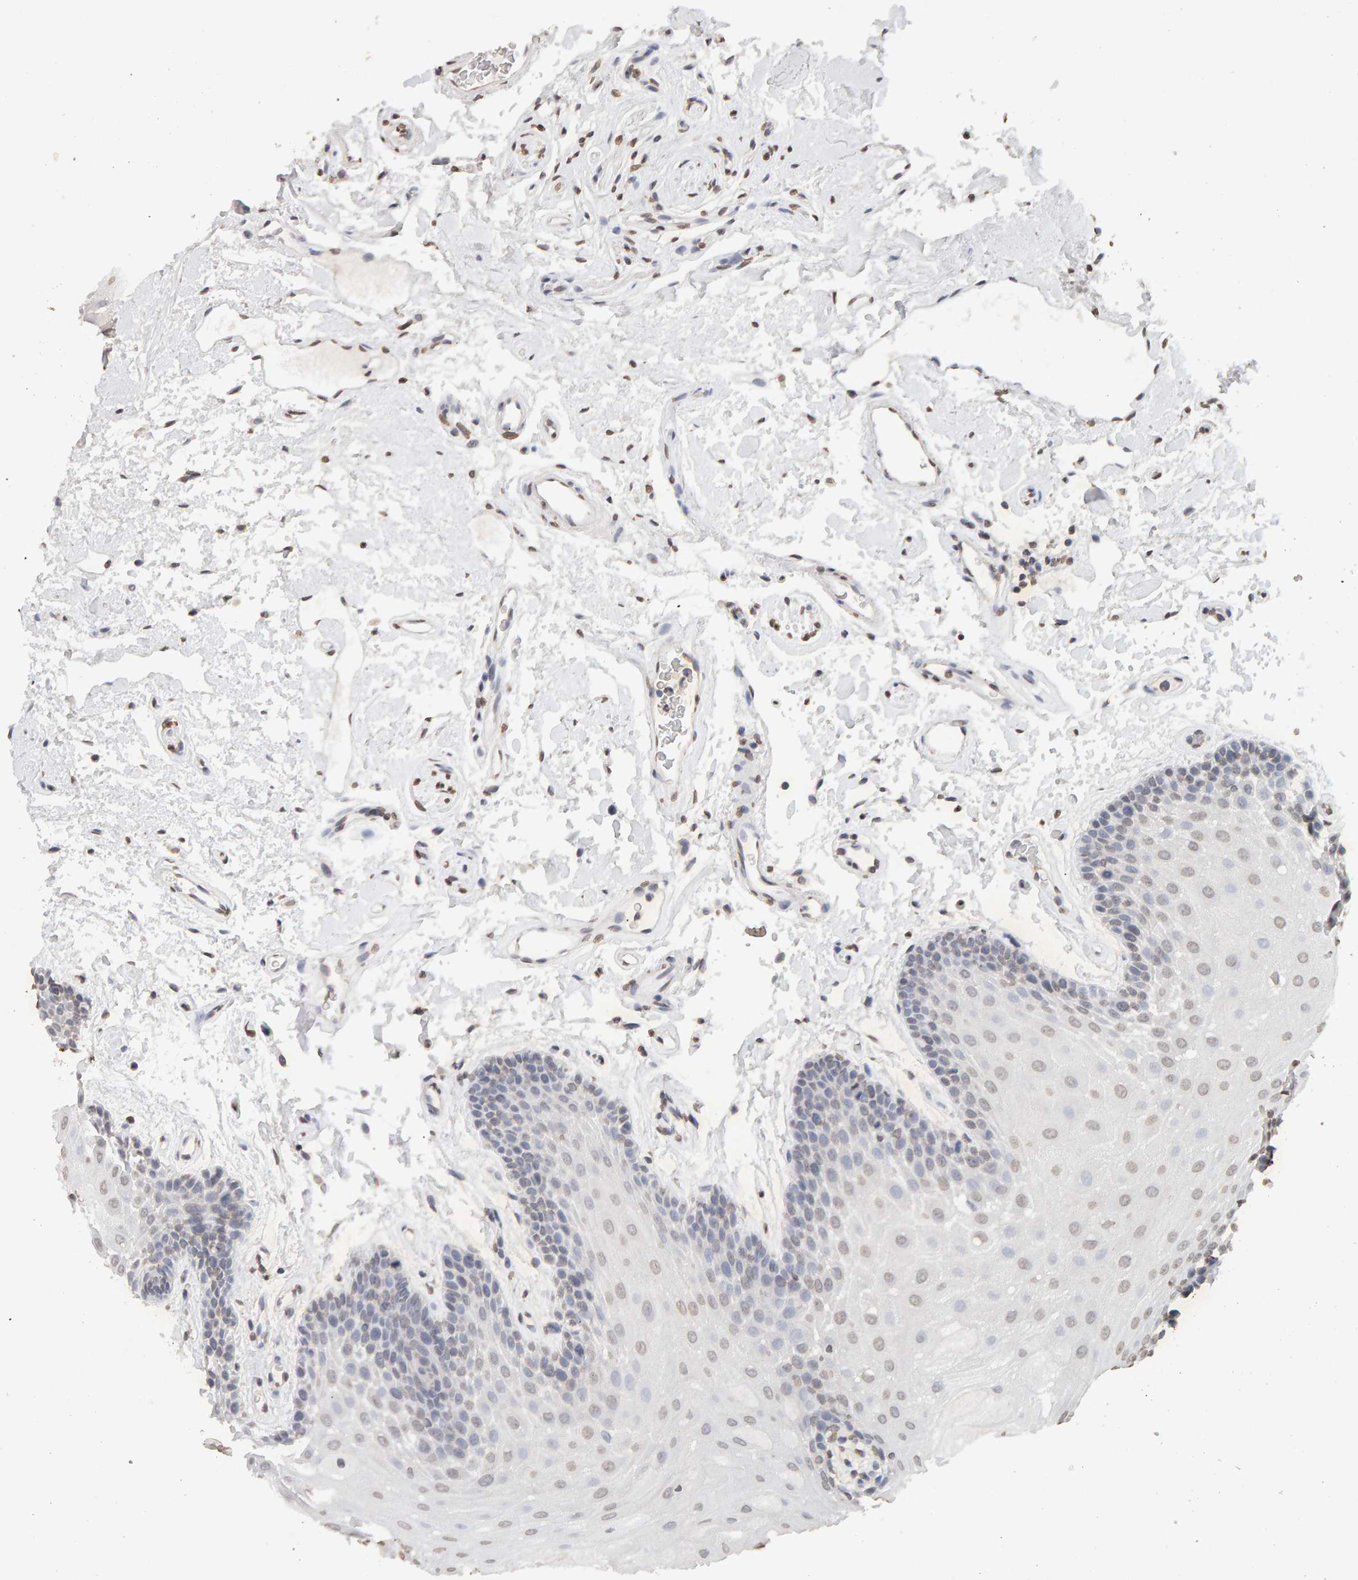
{"staining": {"intensity": "weak", "quantity": "<25%", "location": "nuclear"}, "tissue": "oral mucosa", "cell_type": "Squamous epithelial cells", "image_type": "normal", "snomed": [{"axis": "morphology", "description": "Normal tissue, NOS"}, {"axis": "topography", "description": "Oral tissue"}], "caption": "Protein analysis of benign oral mucosa demonstrates no significant expression in squamous epithelial cells. (DAB IHC, high magnification).", "gene": "DNAJB5", "patient": {"sex": "male", "age": 62}}